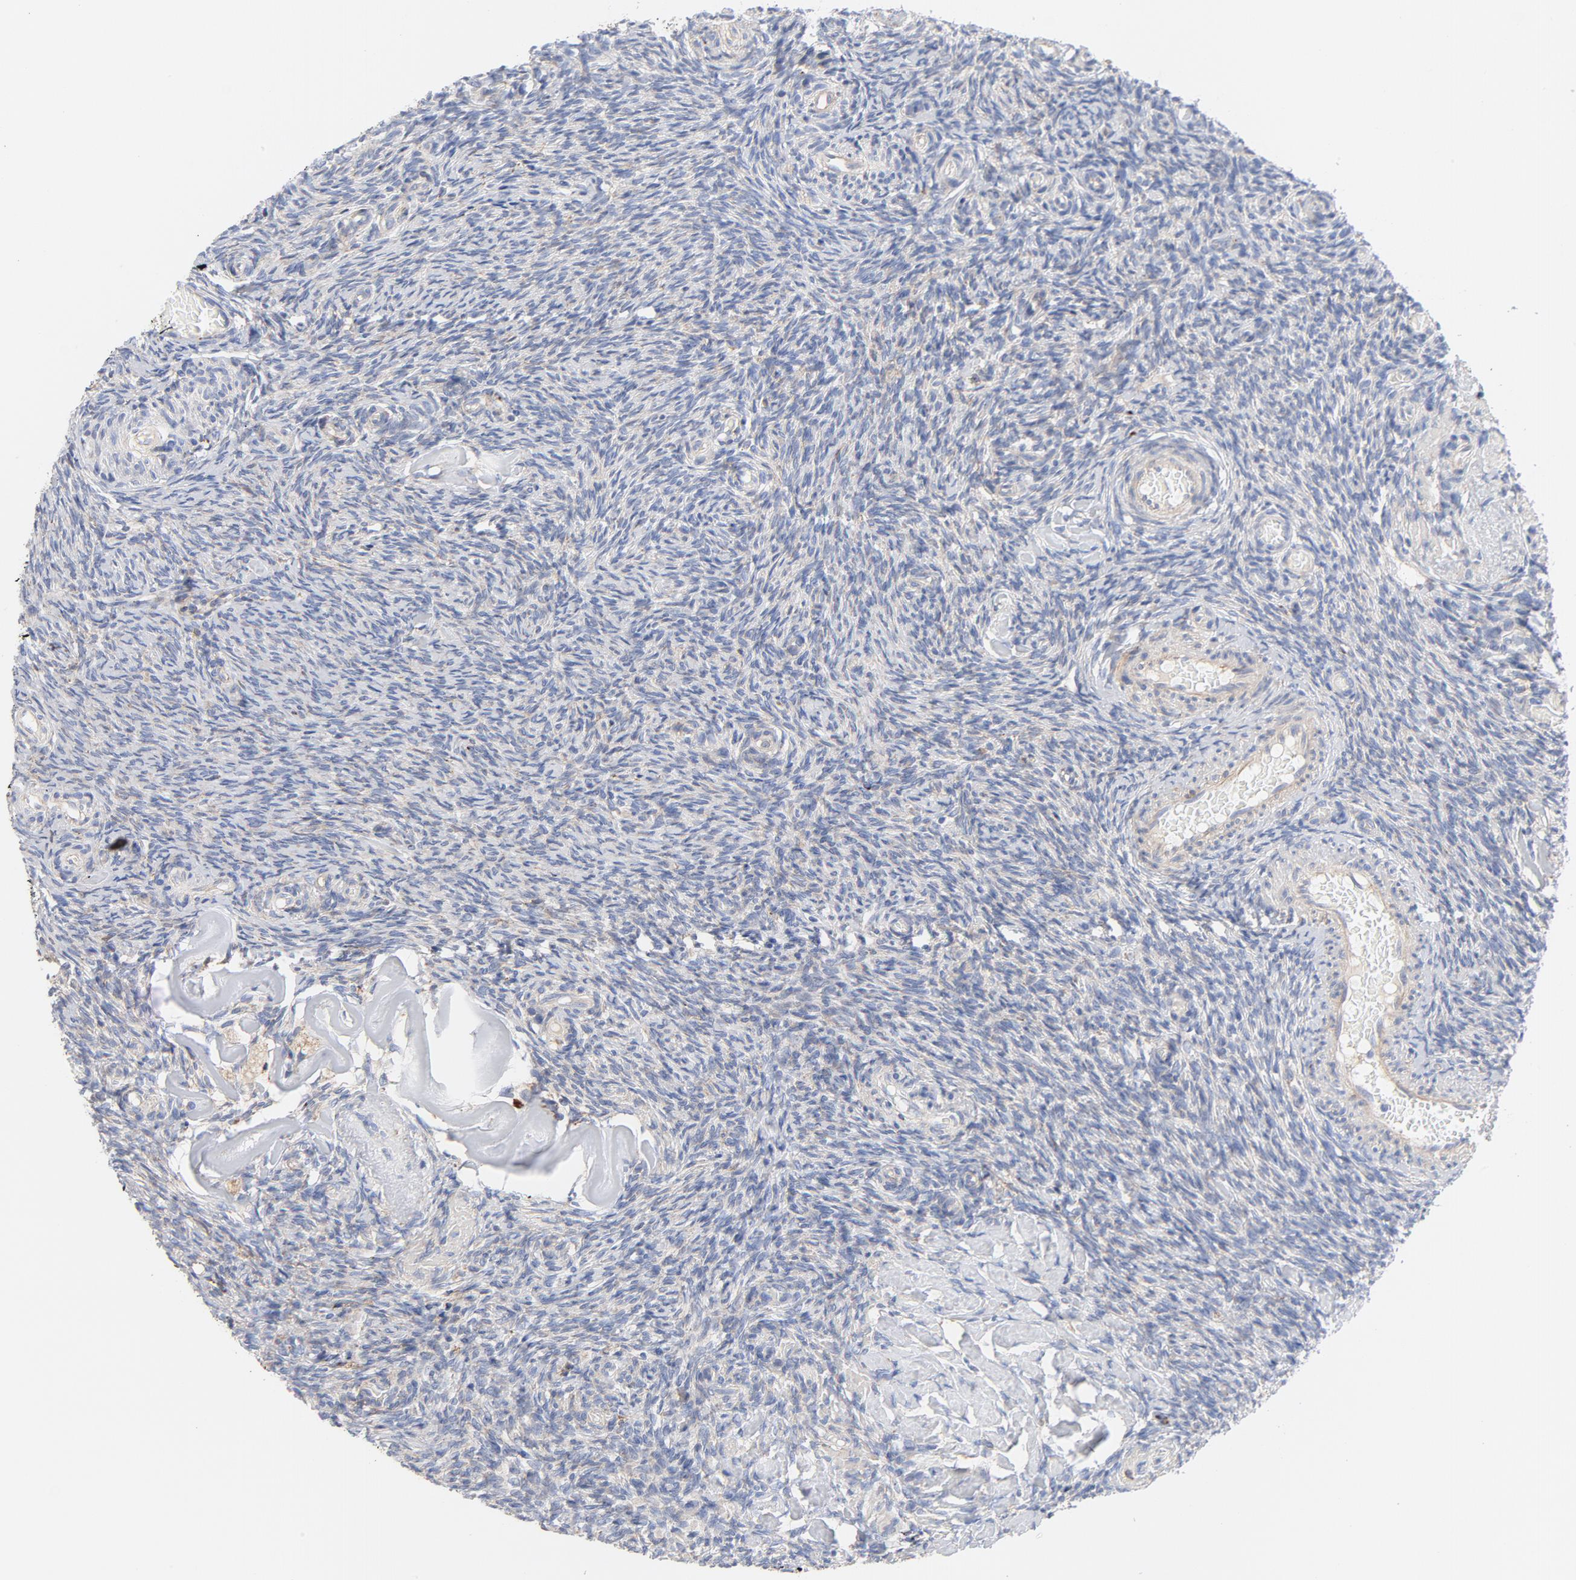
{"staining": {"intensity": "negative", "quantity": "none", "location": "none"}, "tissue": "ovary", "cell_type": "Ovarian stroma cells", "image_type": "normal", "snomed": [{"axis": "morphology", "description": "Normal tissue, NOS"}, {"axis": "topography", "description": "Ovary"}], "caption": "Immunohistochemistry (IHC) image of unremarkable ovary: ovary stained with DAB demonstrates no significant protein expression in ovarian stroma cells. (DAB immunohistochemistry, high magnification).", "gene": "RAPGEF3", "patient": {"sex": "female", "age": 60}}